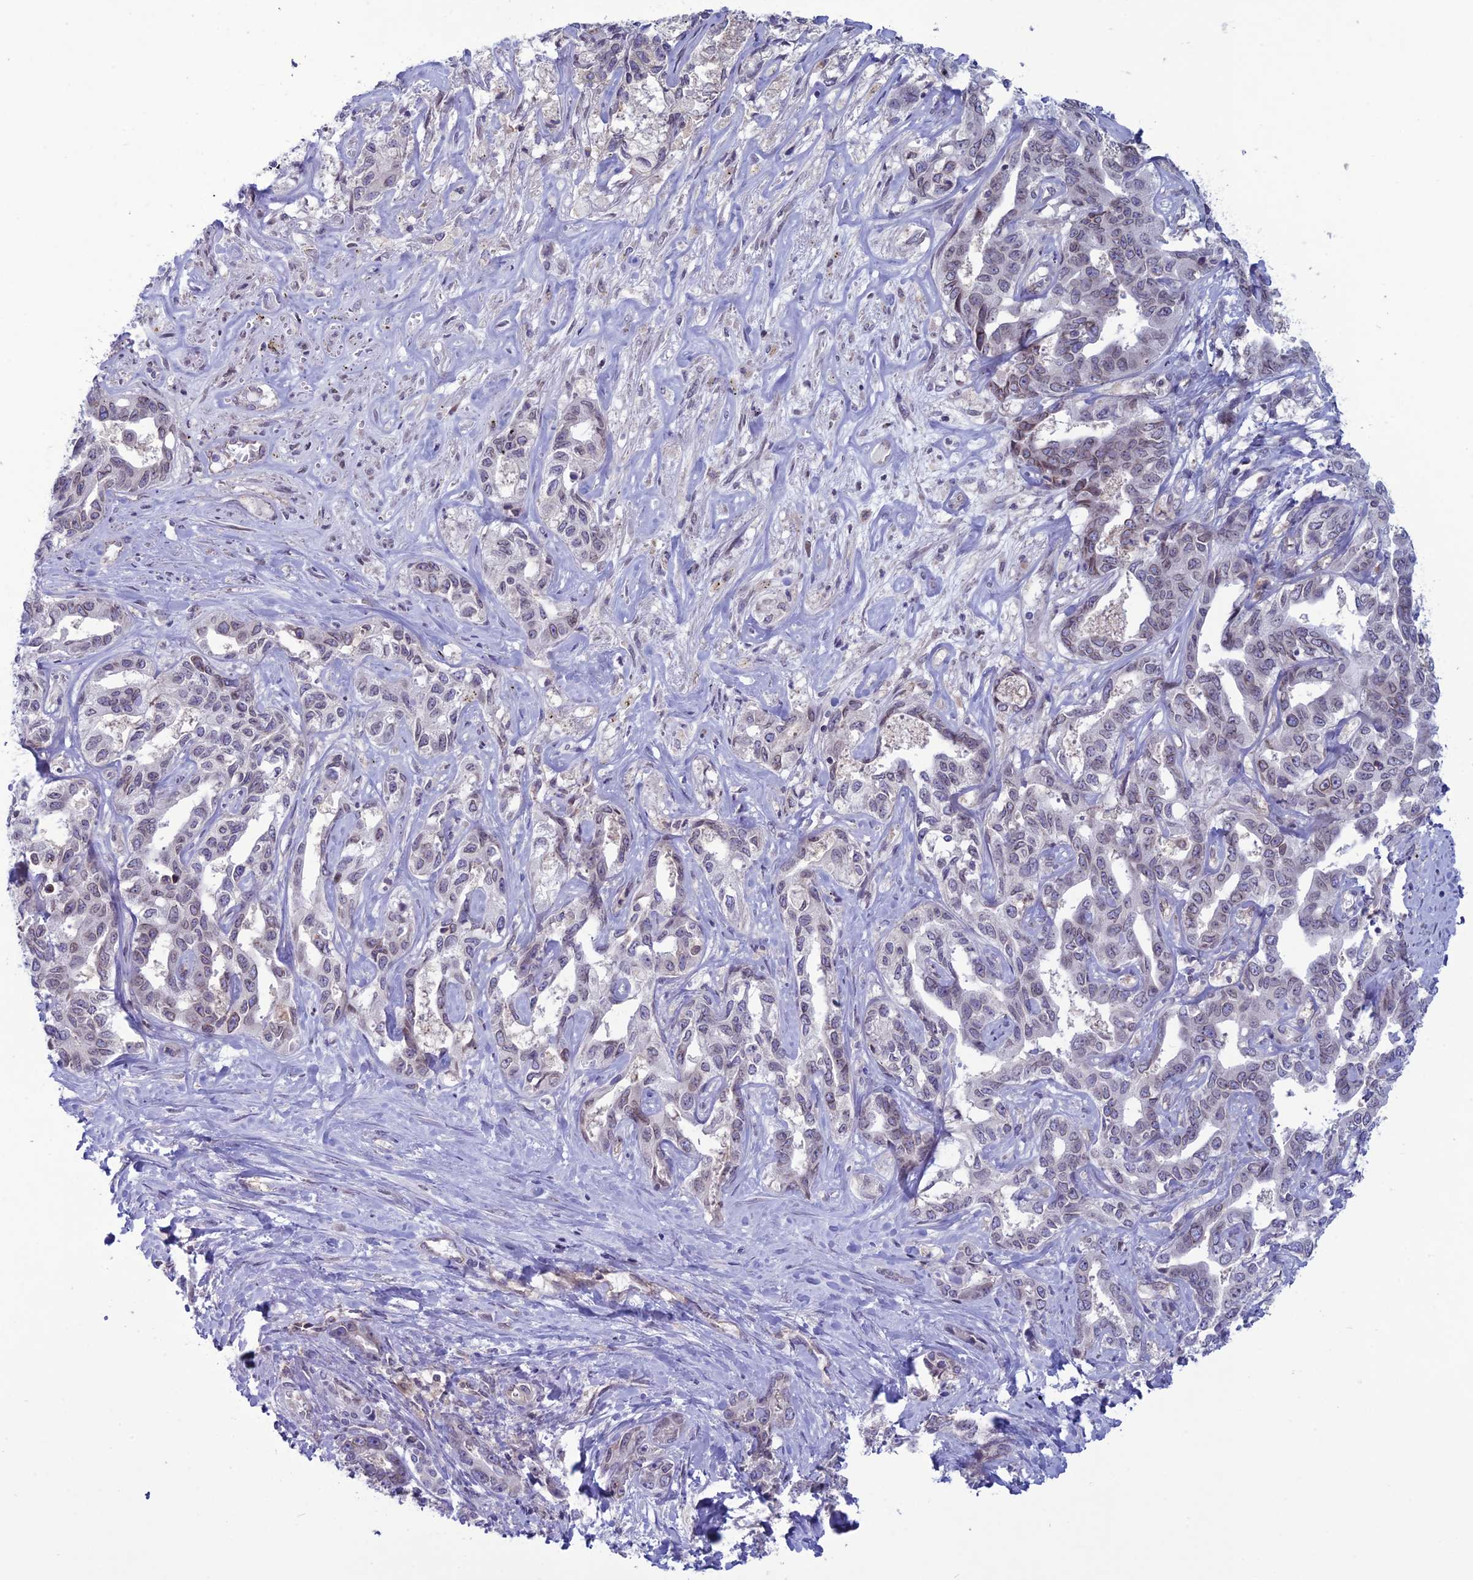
{"staining": {"intensity": "weak", "quantity": ">75%", "location": "cytoplasmic/membranous,nuclear"}, "tissue": "liver cancer", "cell_type": "Tumor cells", "image_type": "cancer", "snomed": [{"axis": "morphology", "description": "Cholangiocarcinoma"}, {"axis": "topography", "description": "Liver"}], "caption": "Tumor cells show low levels of weak cytoplasmic/membranous and nuclear staining in approximately >75% of cells in liver cancer (cholangiocarcinoma).", "gene": "WDR46", "patient": {"sex": "male", "age": 59}}